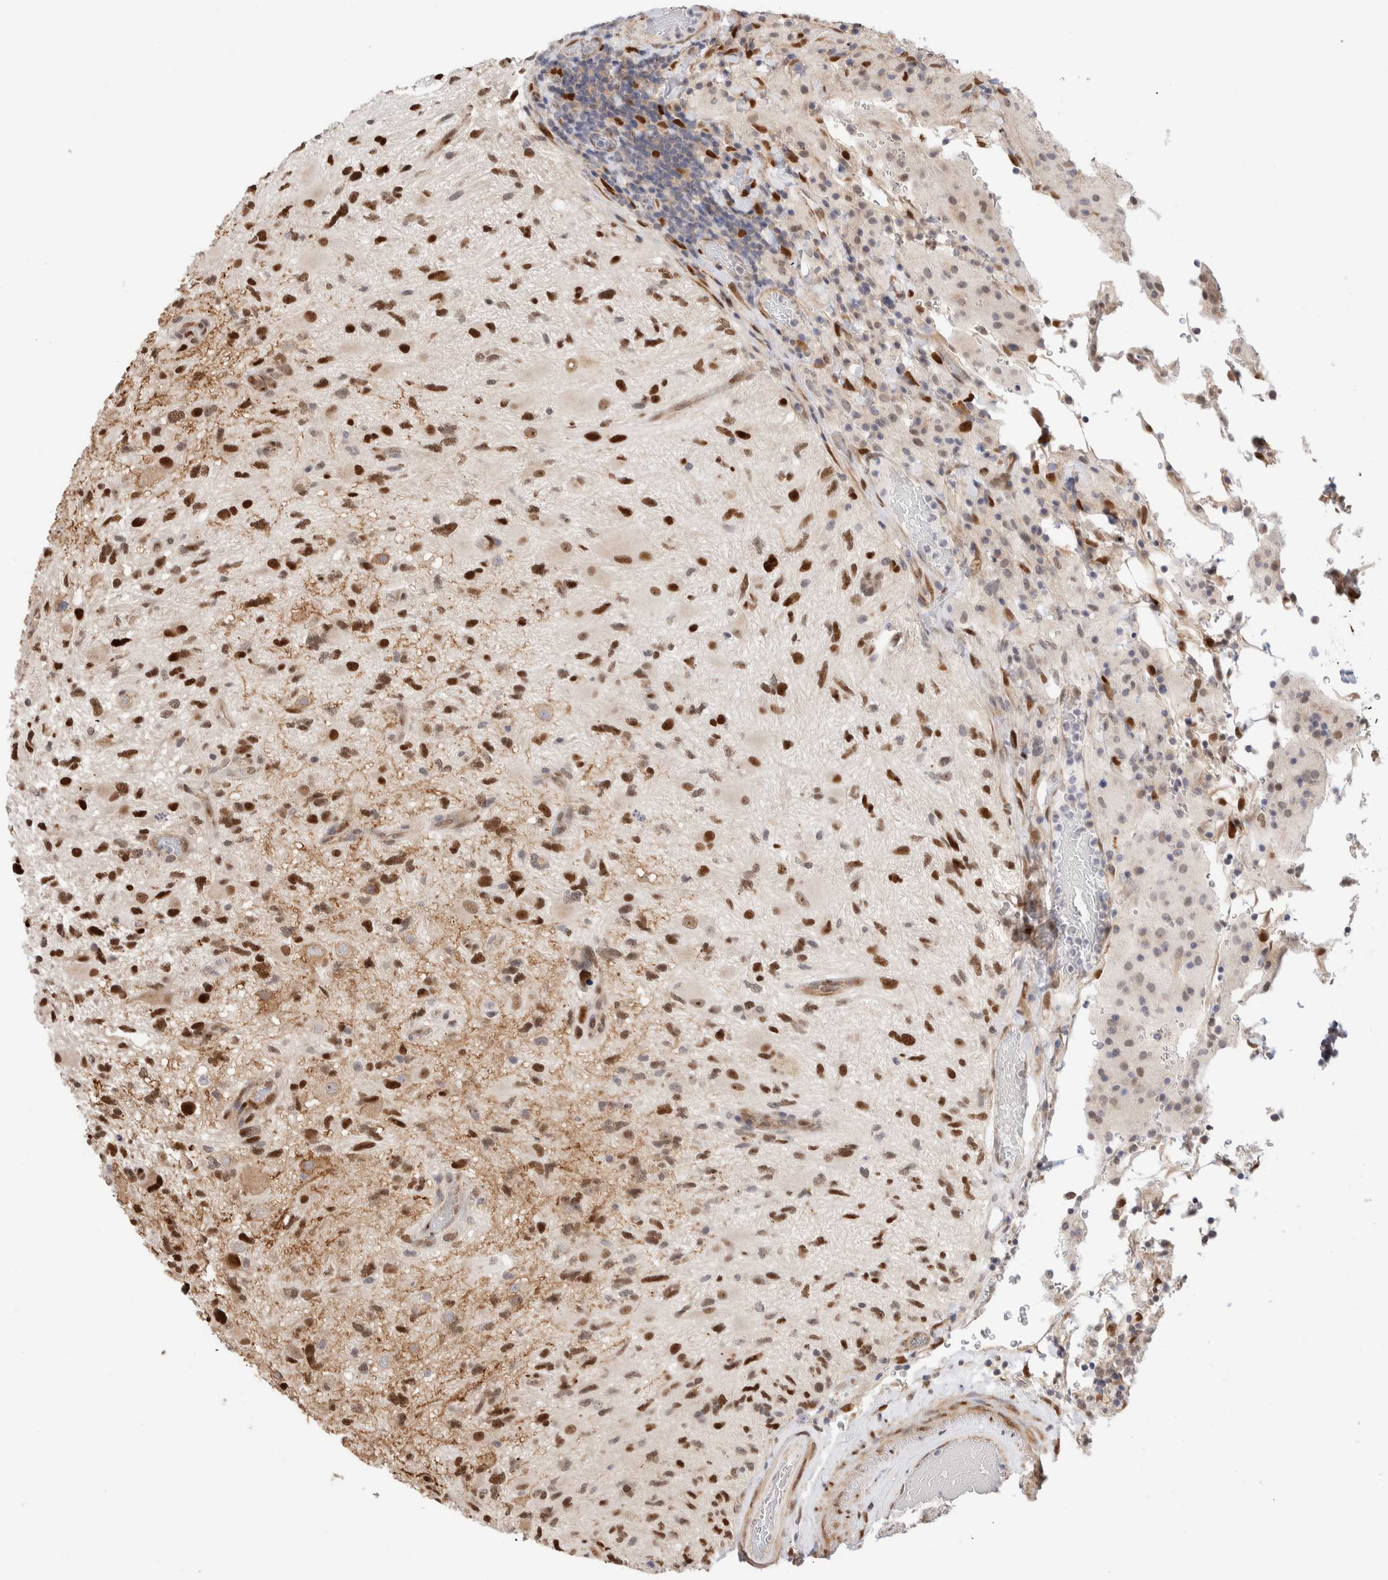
{"staining": {"intensity": "strong", "quantity": "25%-75%", "location": "nuclear"}, "tissue": "glioma", "cell_type": "Tumor cells", "image_type": "cancer", "snomed": [{"axis": "morphology", "description": "Glioma, malignant, High grade"}, {"axis": "topography", "description": "Brain"}], "caption": "Immunohistochemical staining of glioma reveals high levels of strong nuclear expression in about 25%-75% of tumor cells. Using DAB (brown) and hematoxylin (blue) stains, captured at high magnification using brightfield microscopy.", "gene": "NSMAF", "patient": {"sex": "male", "age": 33}}